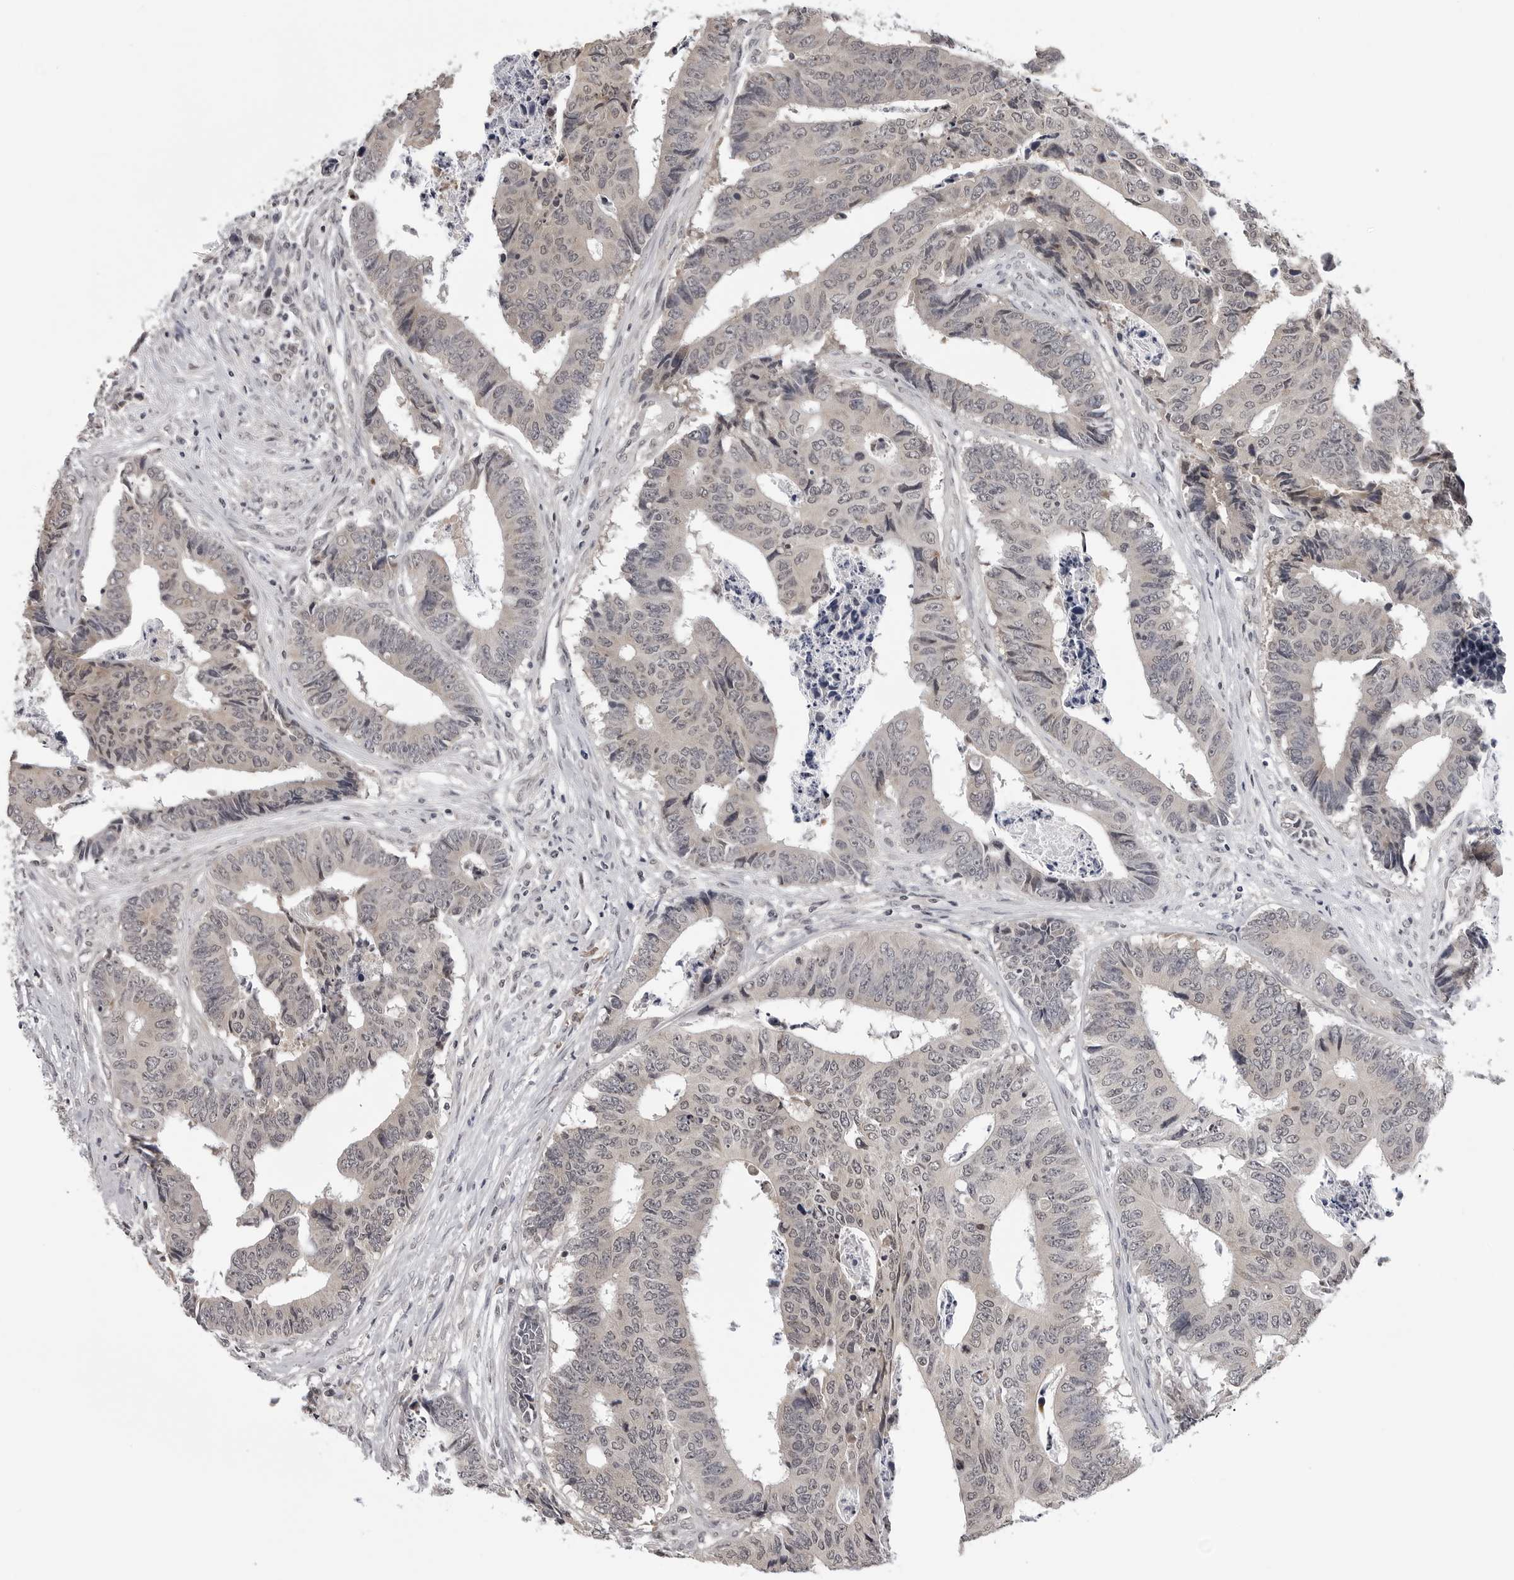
{"staining": {"intensity": "negative", "quantity": "none", "location": "none"}, "tissue": "colorectal cancer", "cell_type": "Tumor cells", "image_type": "cancer", "snomed": [{"axis": "morphology", "description": "Adenocarcinoma, NOS"}, {"axis": "topography", "description": "Rectum"}], "caption": "IHC histopathology image of human colorectal cancer (adenocarcinoma) stained for a protein (brown), which demonstrates no staining in tumor cells.", "gene": "CDK20", "patient": {"sex": "male", "age": 84}}